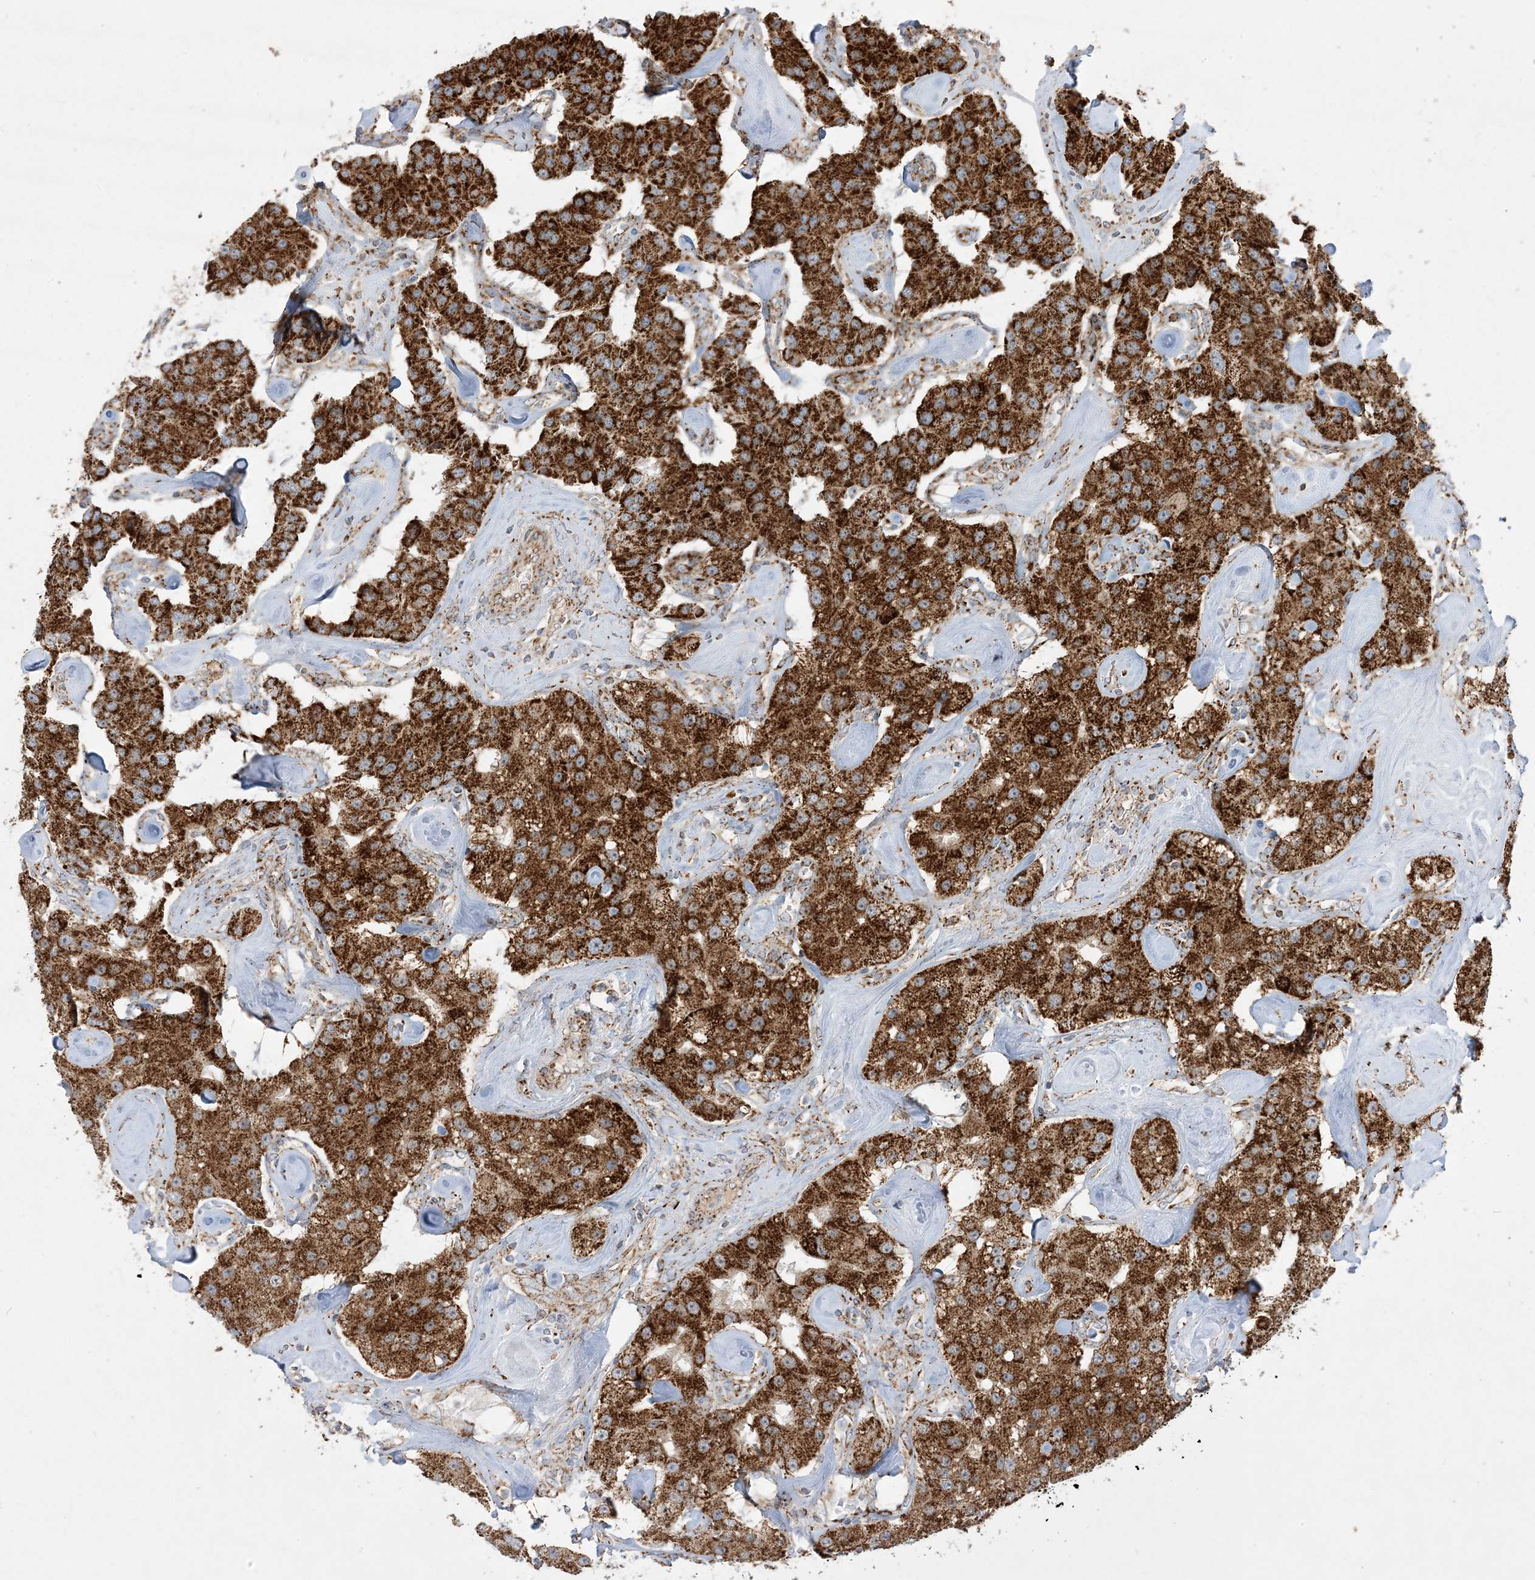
{"staining": {"intensity": "strong", "quantity": ">75%", "location": "cytoplasmic/membranous"}, "tissue": "carcinoid", "cell_type": "Tumor cells", "image_type": "cancer", "snomed": [{"axis": "morphology", "description": "Carcinoid, malignant, NOS"}, {"axis": "topography", "description": "Pancreas"}], "caption": "A high amount of strong cytoplasmic/membranous positivity is present in approximately >75% of tumor cells in carcinoid tissue.", "gene": "NDUFAF3", "patient": {"sex": "male", "age": 41}}